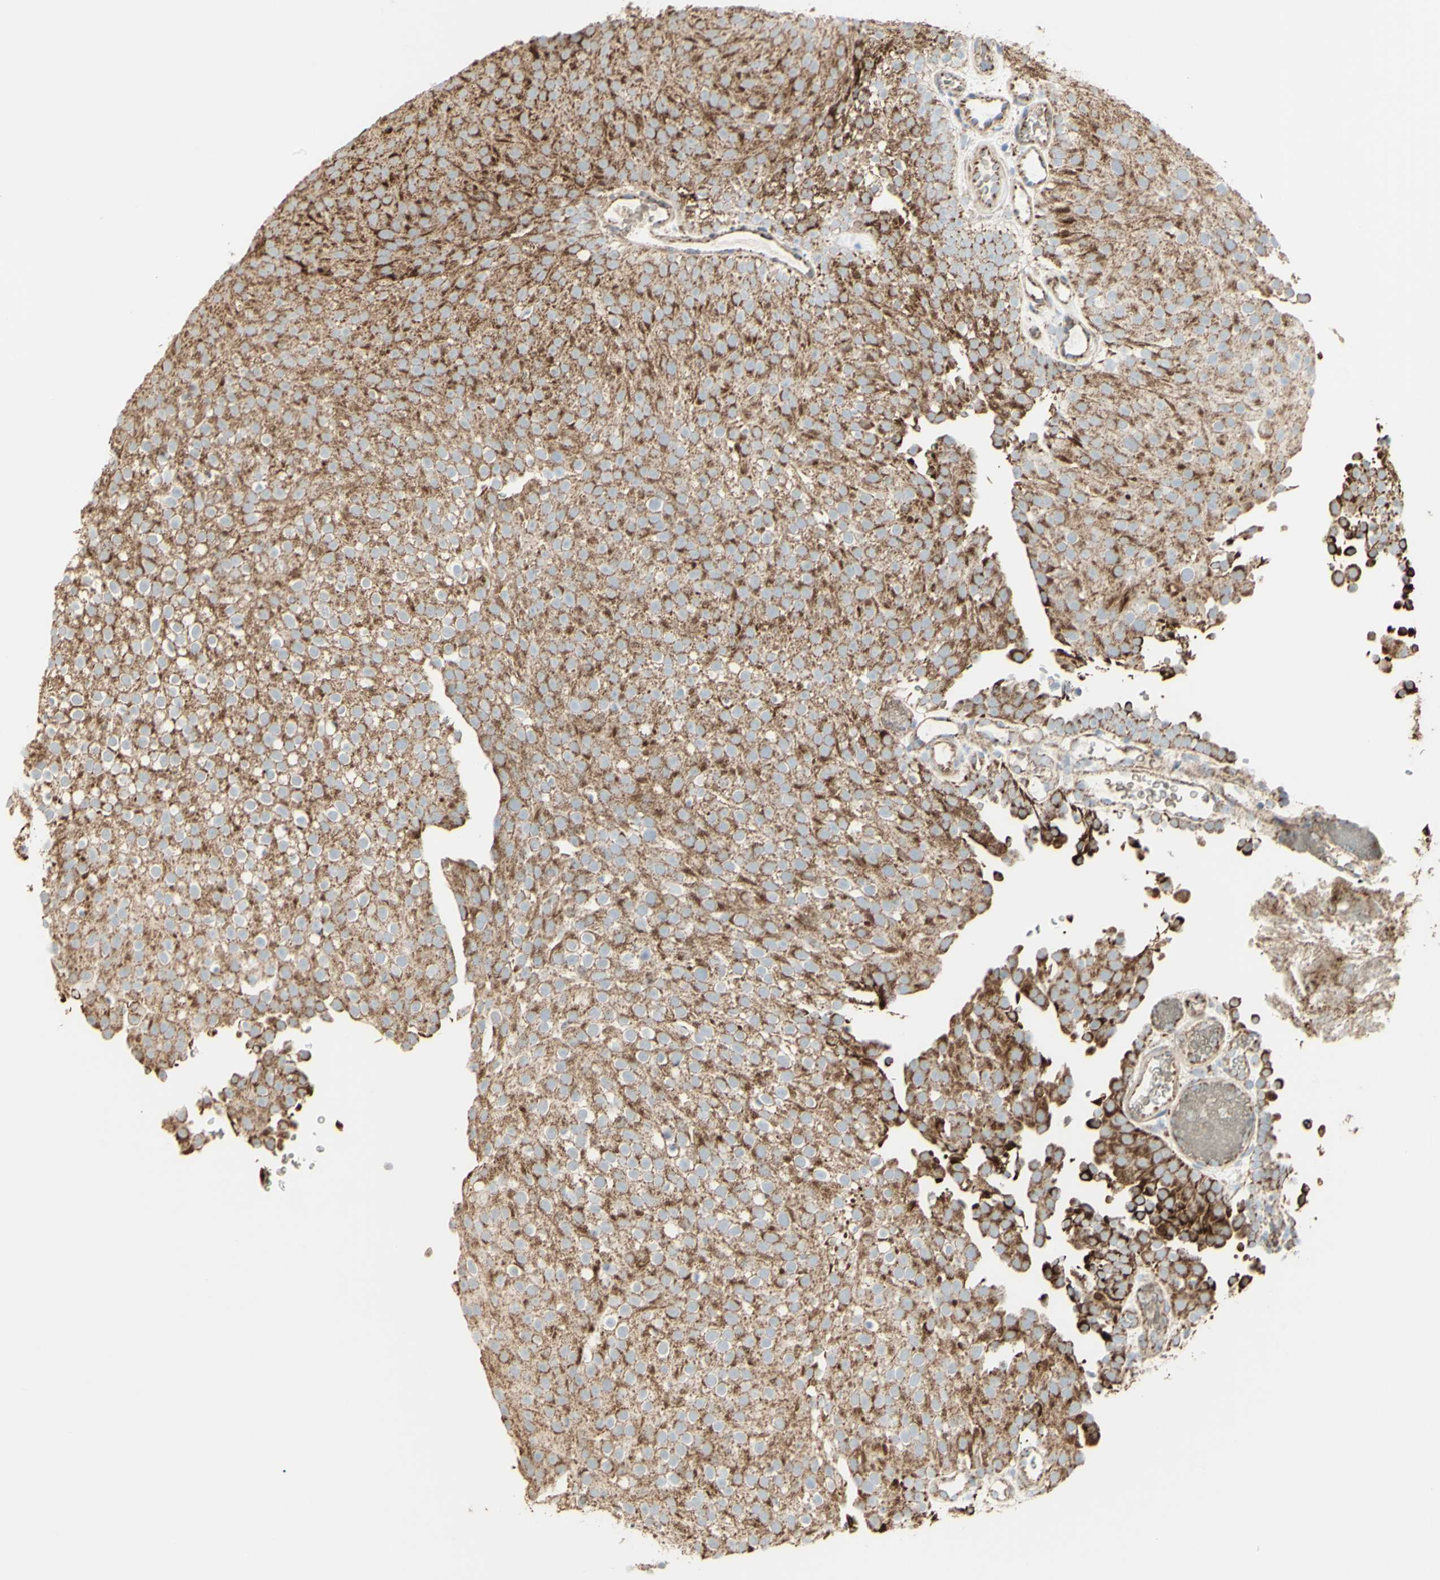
{"staining": {"intensity": "moderate", "quantity": ">75%", "location": "cytoplasmic/membranous"}, "tissue": "urothelial cancer", "cell_type": "Tumor cells", "image_type": "cancer", "snomed": [{"axis": "morphology", "description": "Urothelial carcinoma, Low grade"}, {"axis": "topography", "description": "Urinary bladder"}], "caption": "Immunohistochemistry (IHC) (DAB (3,3'-diaminobenzidine)) staining of human urothelial cancer exhibits moderate cytoplasmic/membranous protein expression in approximately >75% of tumor cells.", "gene": "LETM1", "patient": {"sex": "male", "age": 78}}